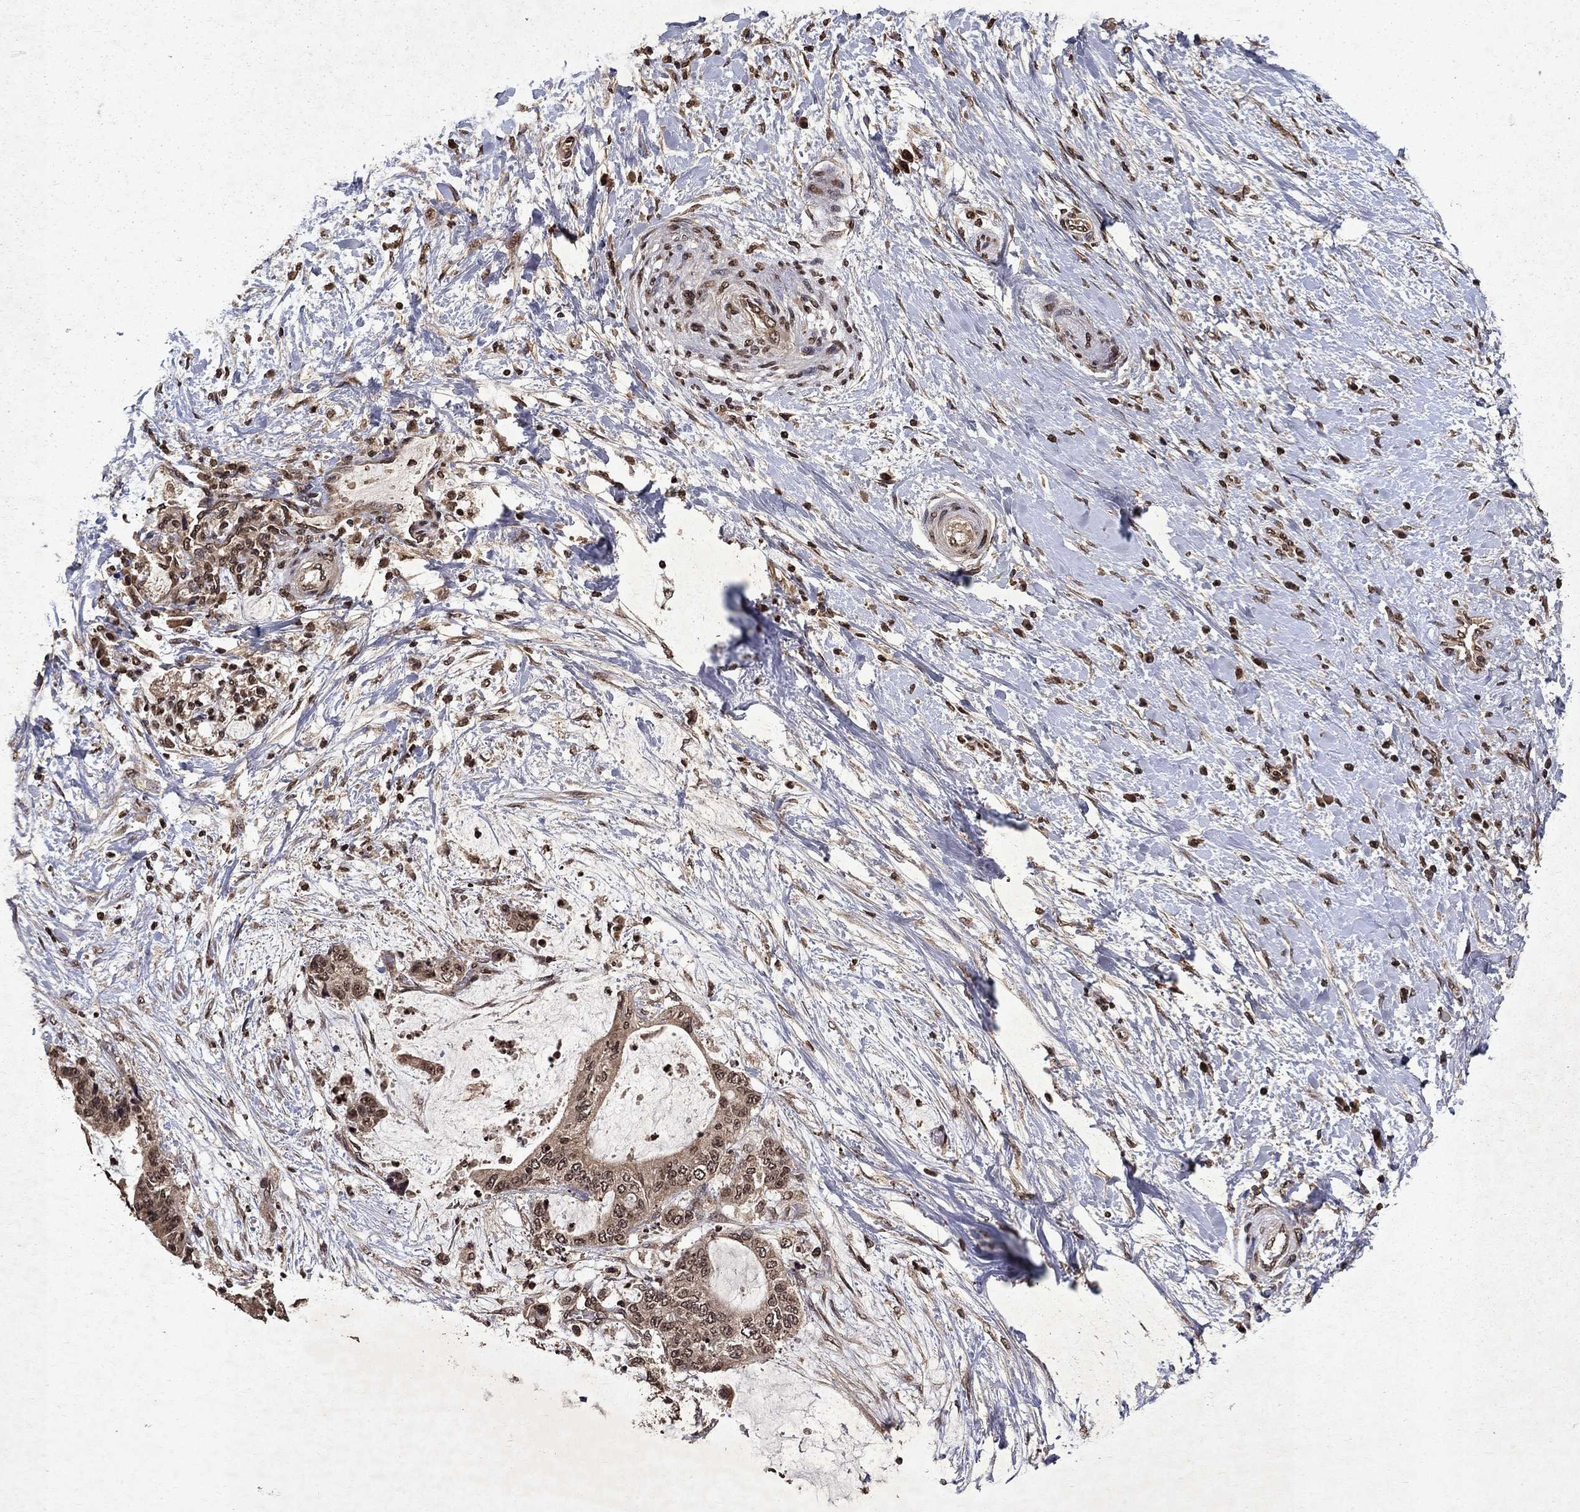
{"staining": {"intensity": "weak", "quantity": ">75%", "location": "cytoplasmic/membranous,nuclear"}, "tissue": "liver cancer", "cell_type": "Tumor cells", "image_type": "cancer", "snomed": [{"axis": "morphology", "description": "Cholangiocarcinoma"}, {"axis": "topography", "description": "Liver"}], "caption": "Immunohistochemistry (IHC) histopathology image of neoplastic tissue: liver cancer (cholangiocarcinoma) stained using IHC displays low levels of weak protein expression localized specifically in the cytoplasmic/membranous and nuclear of tumor cells, appearing as a cytoplasmic/membranous and nuclear brown color.", "gene": "PIN4", "patient": {"sex": "female", "age": 73}}